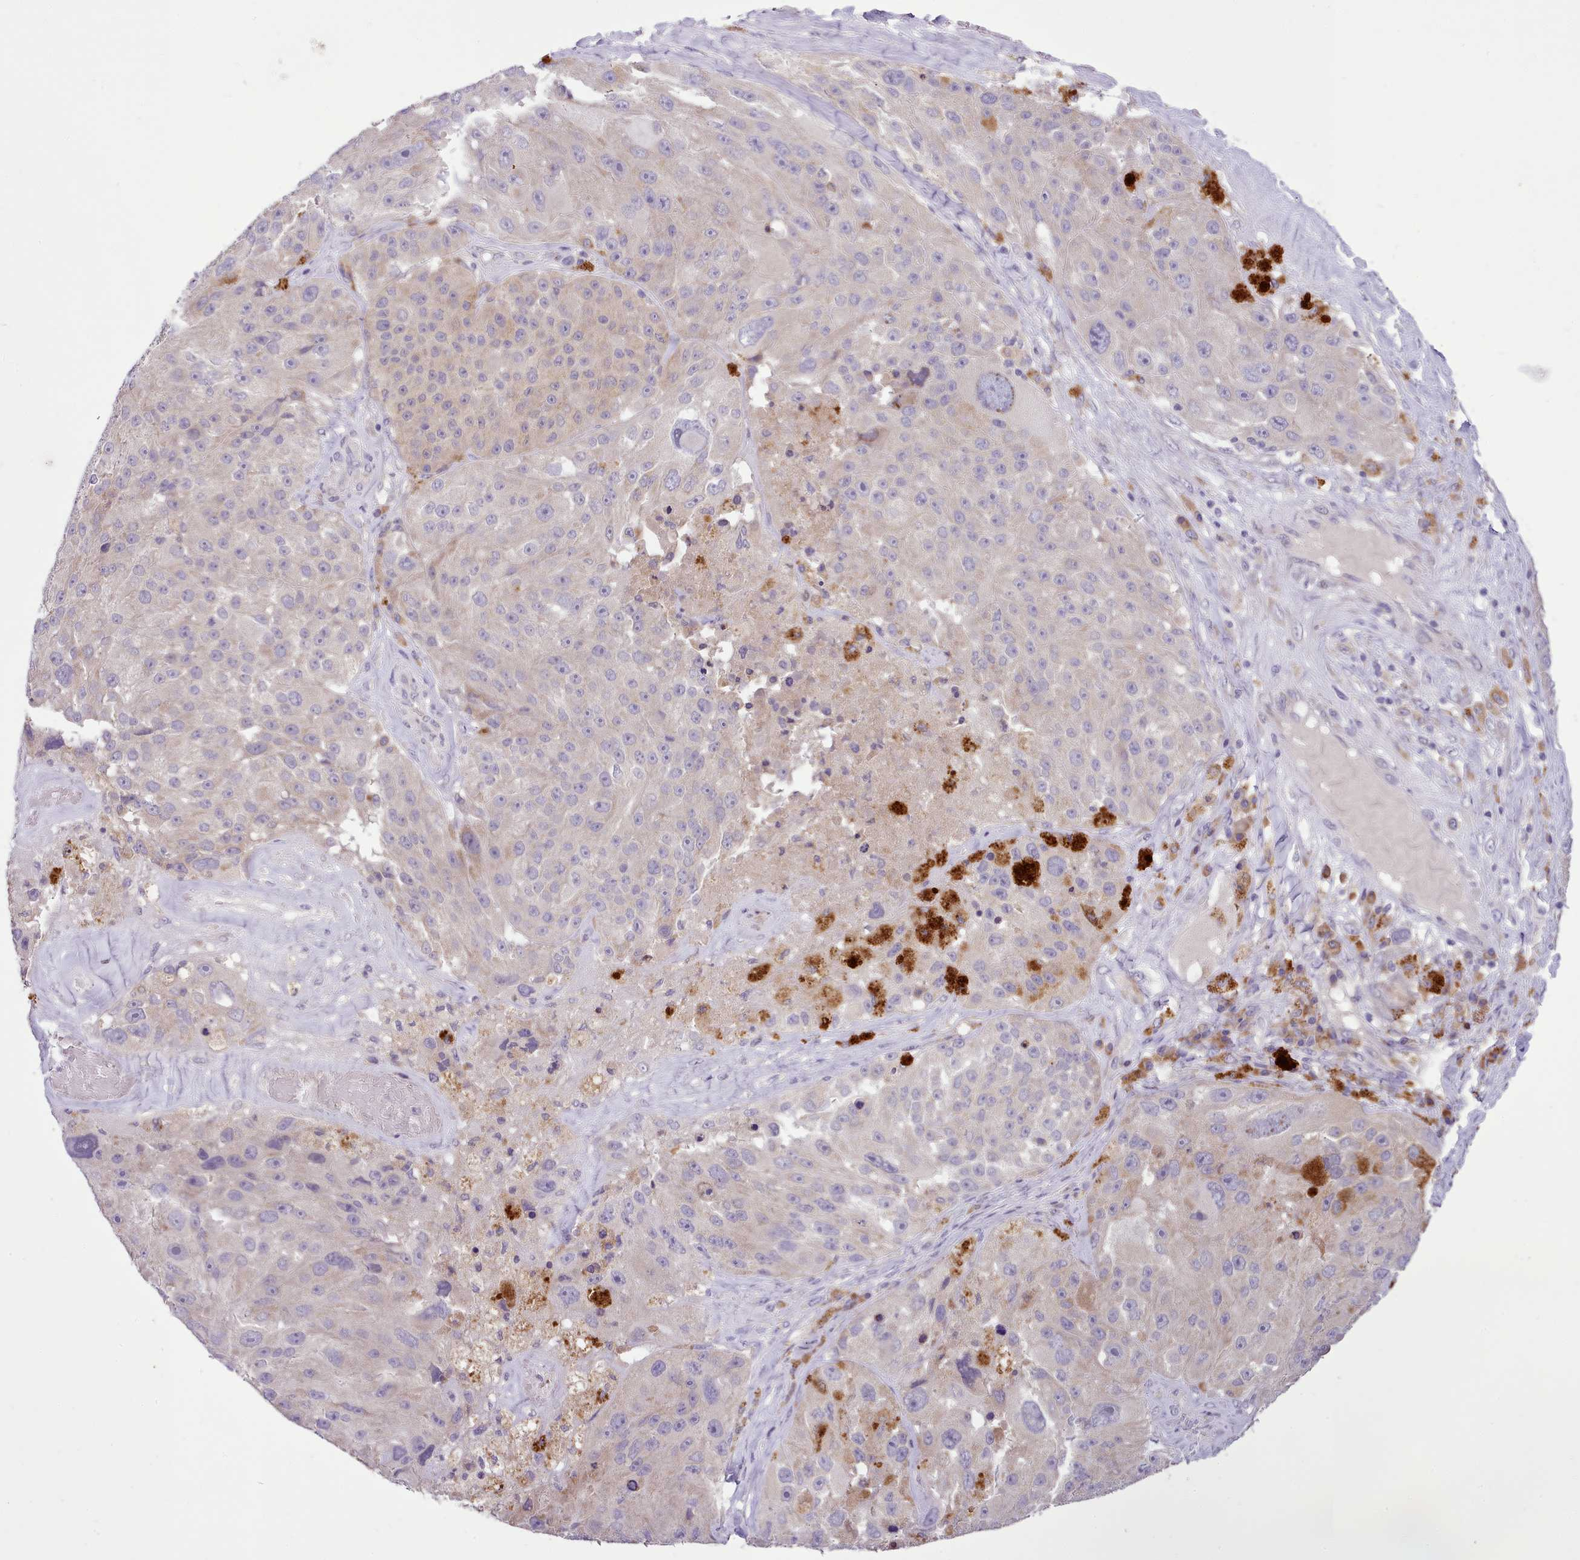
{"staining": {"intensity": "negative", "quantity": "none", "location": "none"}, "tissue": "melanoma", "cell_type": "Tumor cells", "image_type": "cancer", "snomed": [{"axis": "morphology", "description": "Malignant melanoma, Metastatic site"}, {"axis": "topography", "description": "Lymph node"}], "caption": "A photomicrograph of human malignant melanoma (metastatic site) is negative for staining in tumor cells. (DAB (3,3'-diaminobenzidine) immunohistochemistry with hematoxylin counter stain).", "gene": "FAM83E", "patient": {"sex": "male", "age": 62}}